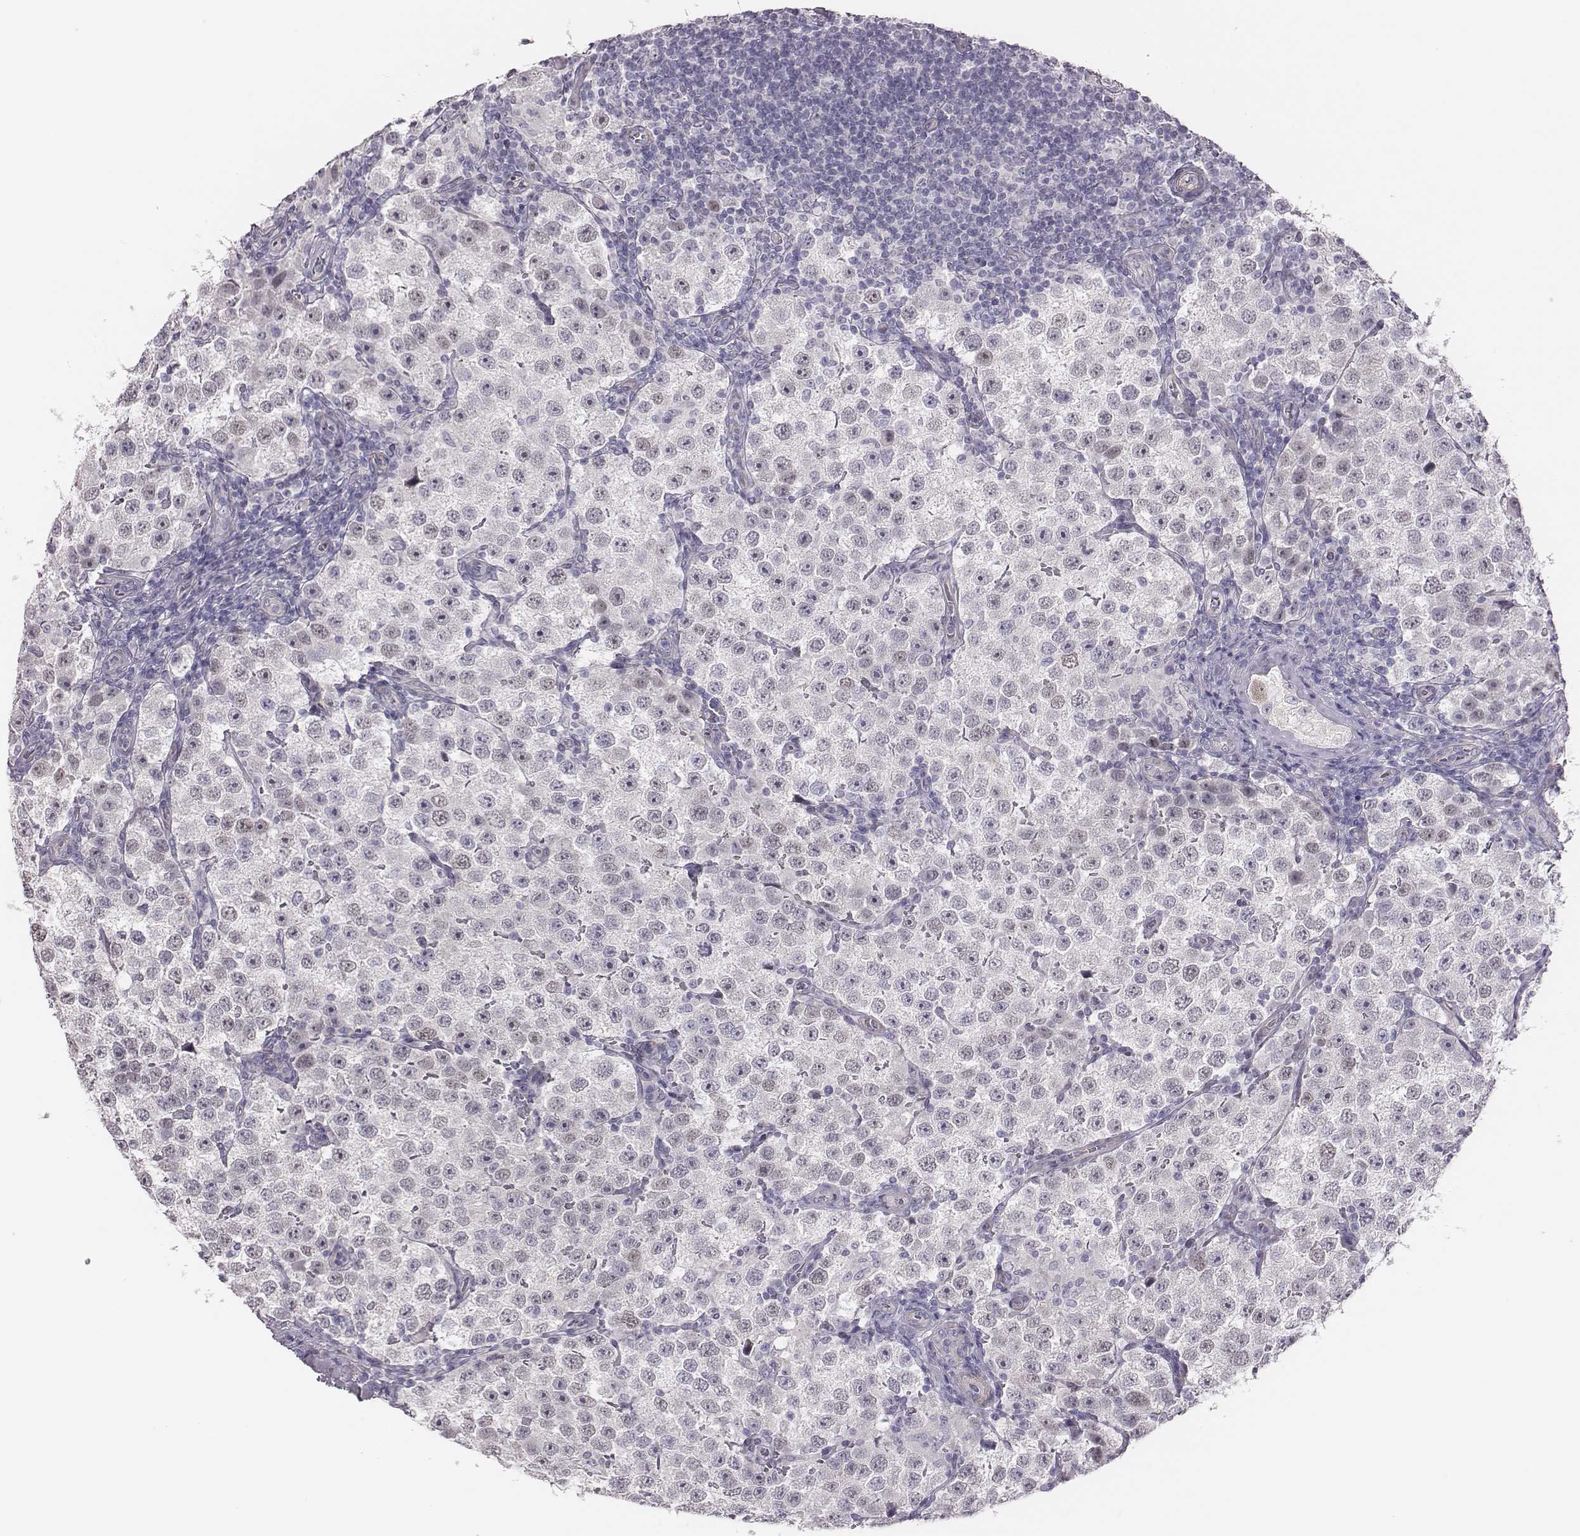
{"staining": {"intensity": "negative", "quantity": "none", "location": "none"}, "tissue": "testis cancer", "cell_type": "Tumor cells", "image_type": "cancer", "snomed": [{"axis": "morphology", "description": "Seminoma, NOS"}, {"axis": "topography", "description": "Testis"}], "caption": "Immunohistochemical staining of human testis cancer (seminoma) reveals no significant staining in tumor cells.", "gene": "SCML2", "patient": {"sex": "male", "age": 37}}